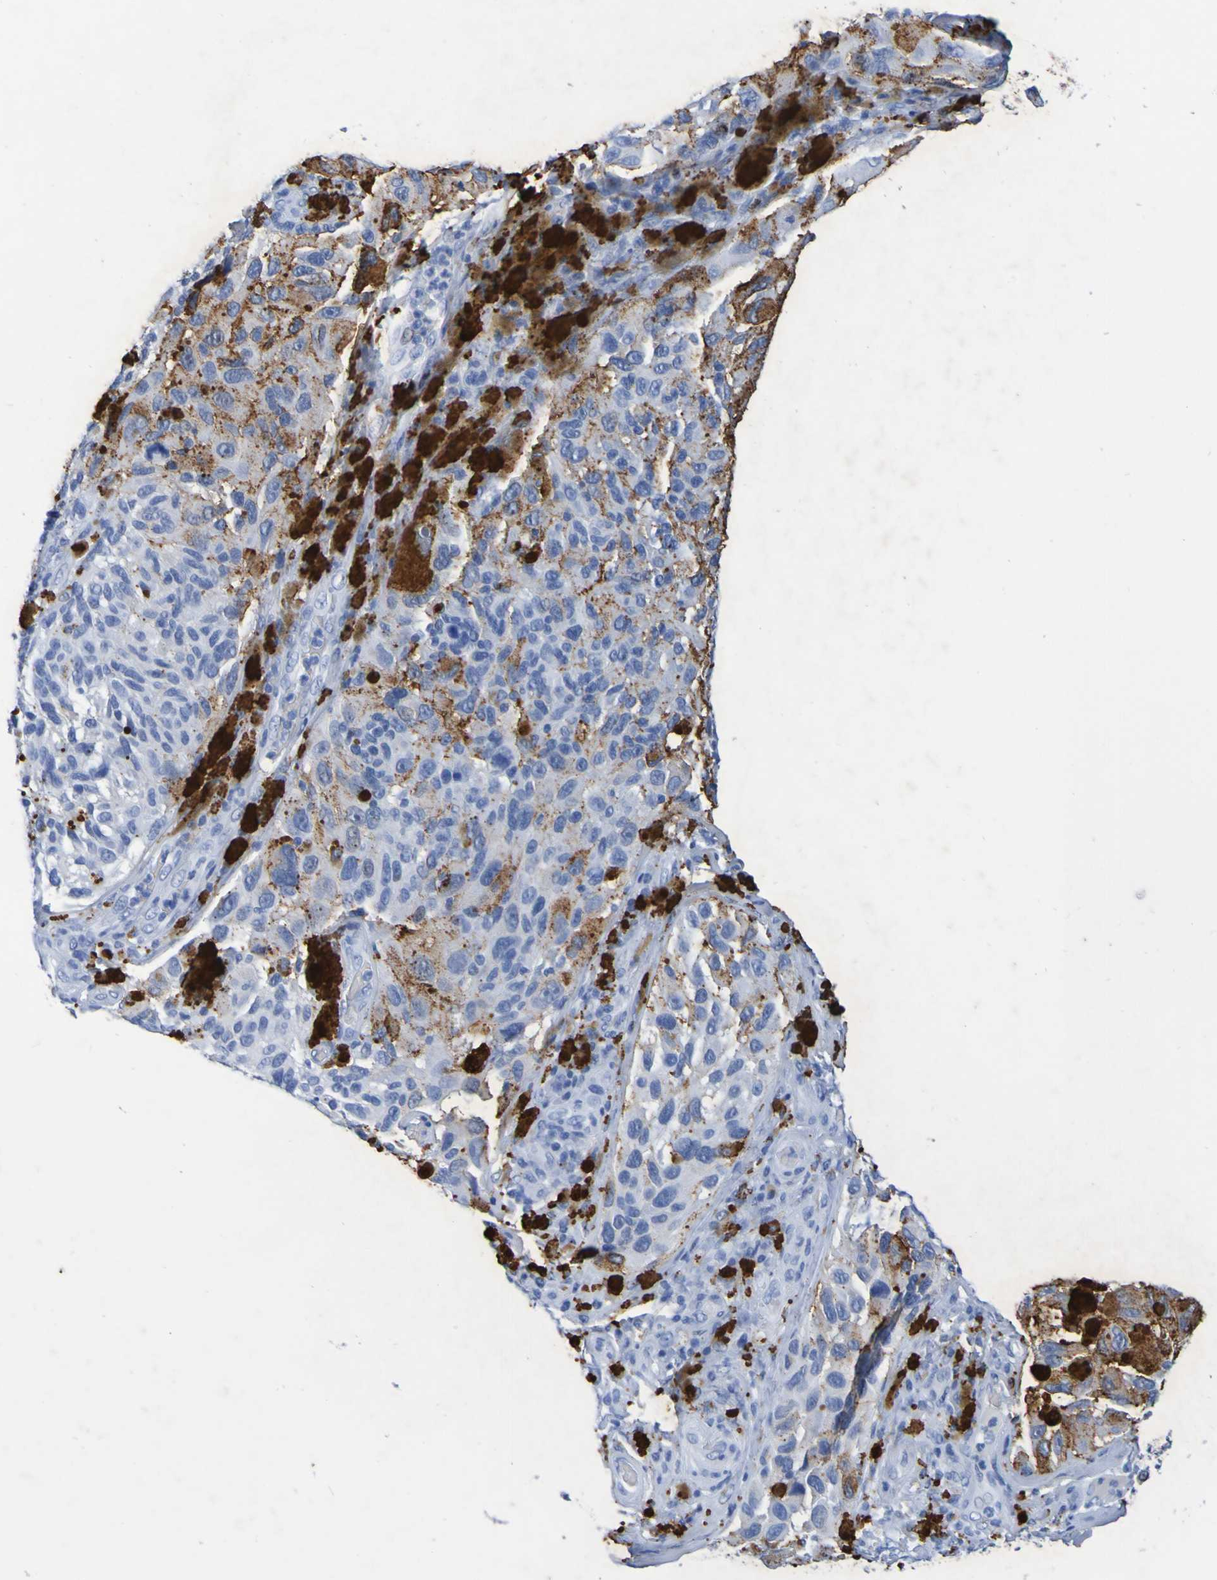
{"staining": {"intensity": "negative", "quantity": "none", "location": "none"}, "tissue": "melanoma", "cell_type": "Tumor cells", "image_type": "cancer", "snomed": [{"axis": "morphology", "description": "Malignant melanoma, NOS"}, {"axis": "topography", "description": "Skin"}], "caption": "High power microscopy photomicrograph of an immunohistochemistry (IHC) photomicrograph of malignant melanoma, revealing no significant expression in tumor cells.", "gene": "DPEP1", "patient": {"sex": "female", "age": 73}}